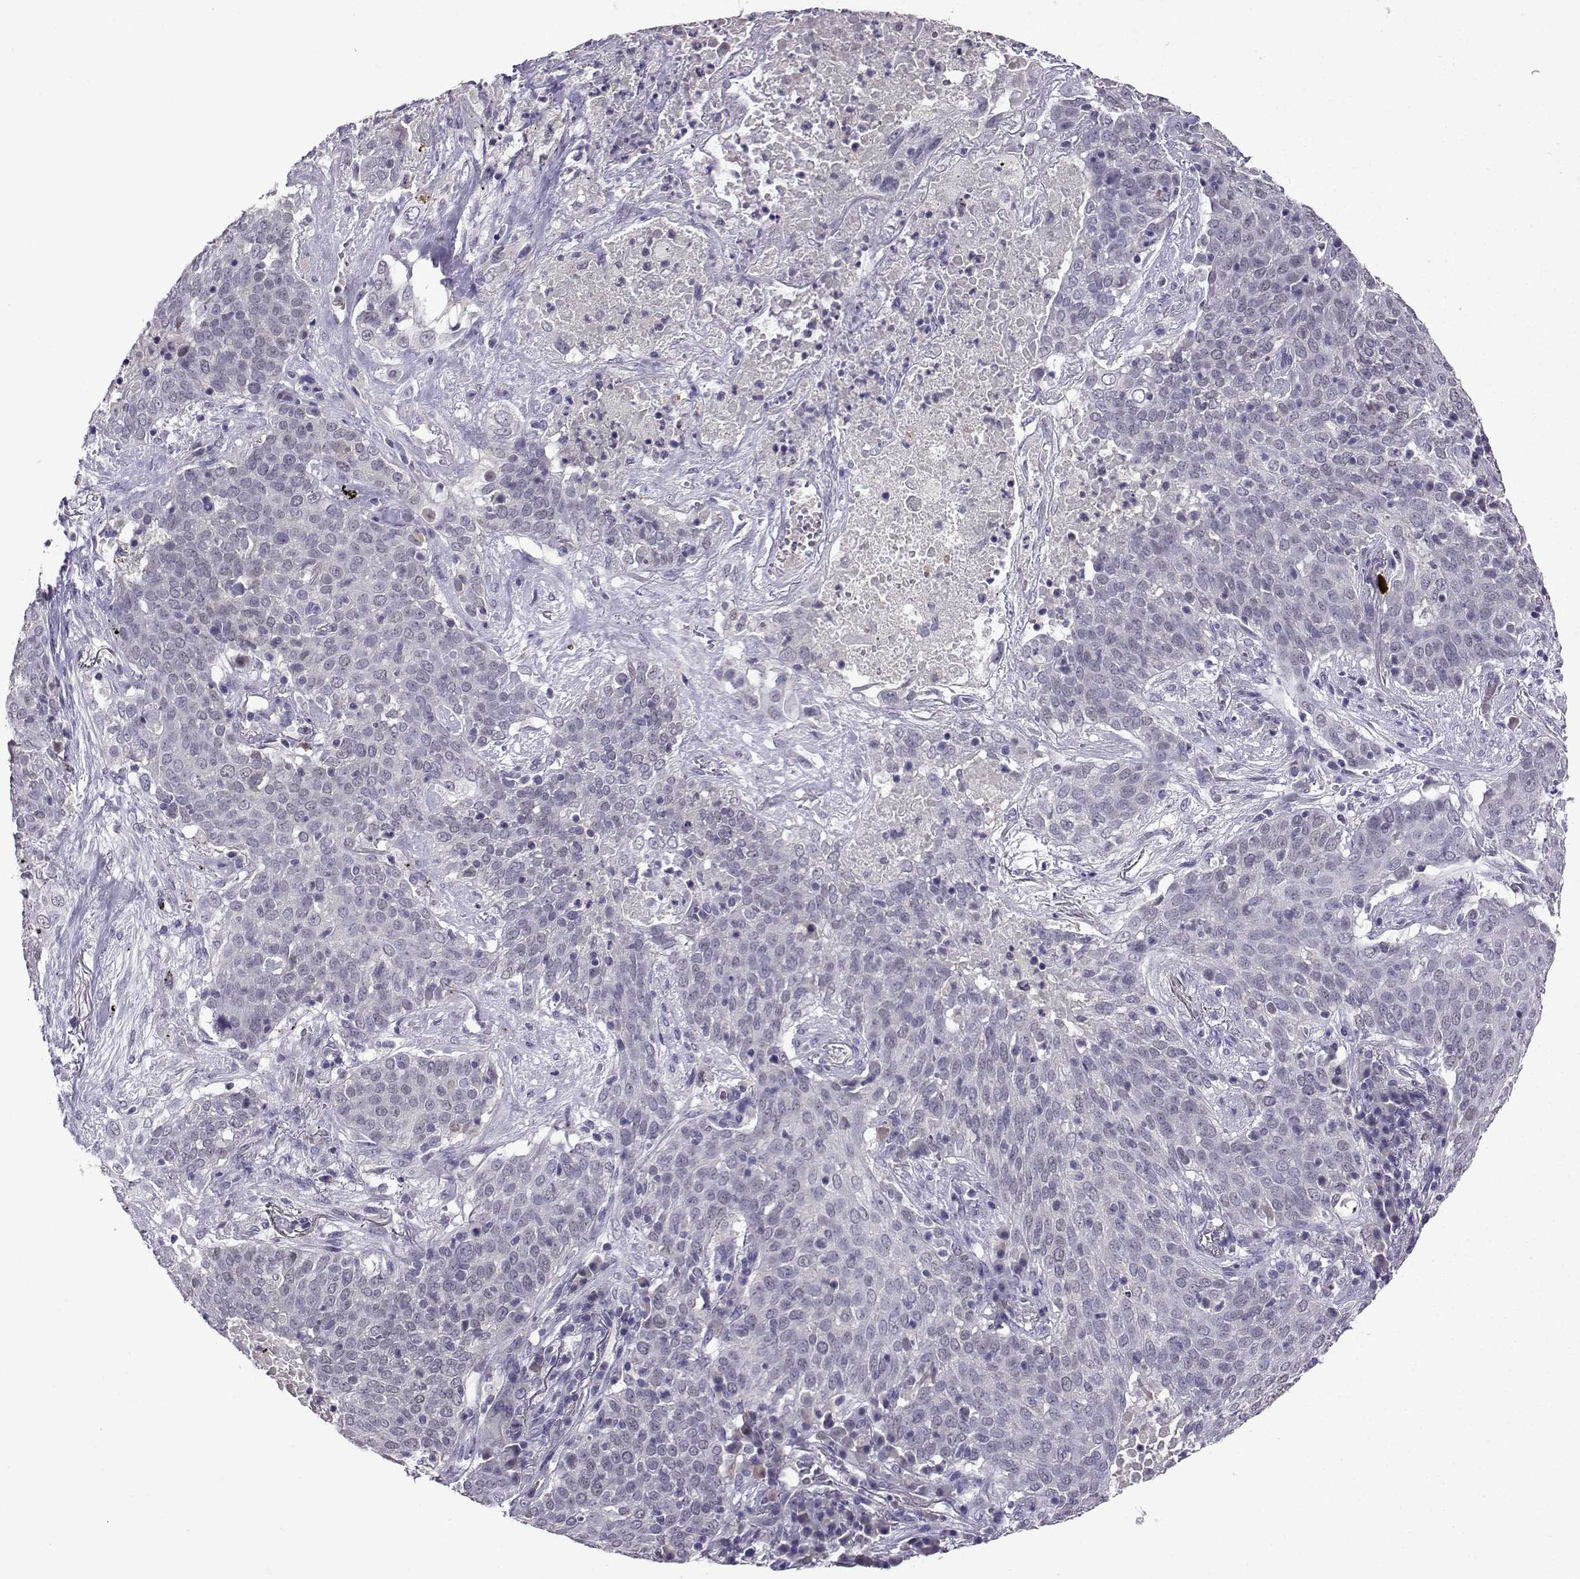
{"staining": {"intensity": "negative", "quantity": "none", "location": "none"}, "tissue": "lung cancer", "cell_type": "Tumor cells", "image_type": "cancer", "snomed": [{"axis": "morphology", "description": "Squamous cell carcinoma, NOS"}, {"axis": "topography", "description": "Lung"}], "caption": "DAB (3,3'-diaminobenzidine) immunohistochemical staining of human lung cancer (squamous cell carcinoma) displays no significant staining in tumor cells.", "gene": "LRFN2", "patient": {"sex": "male", "age": 82}}